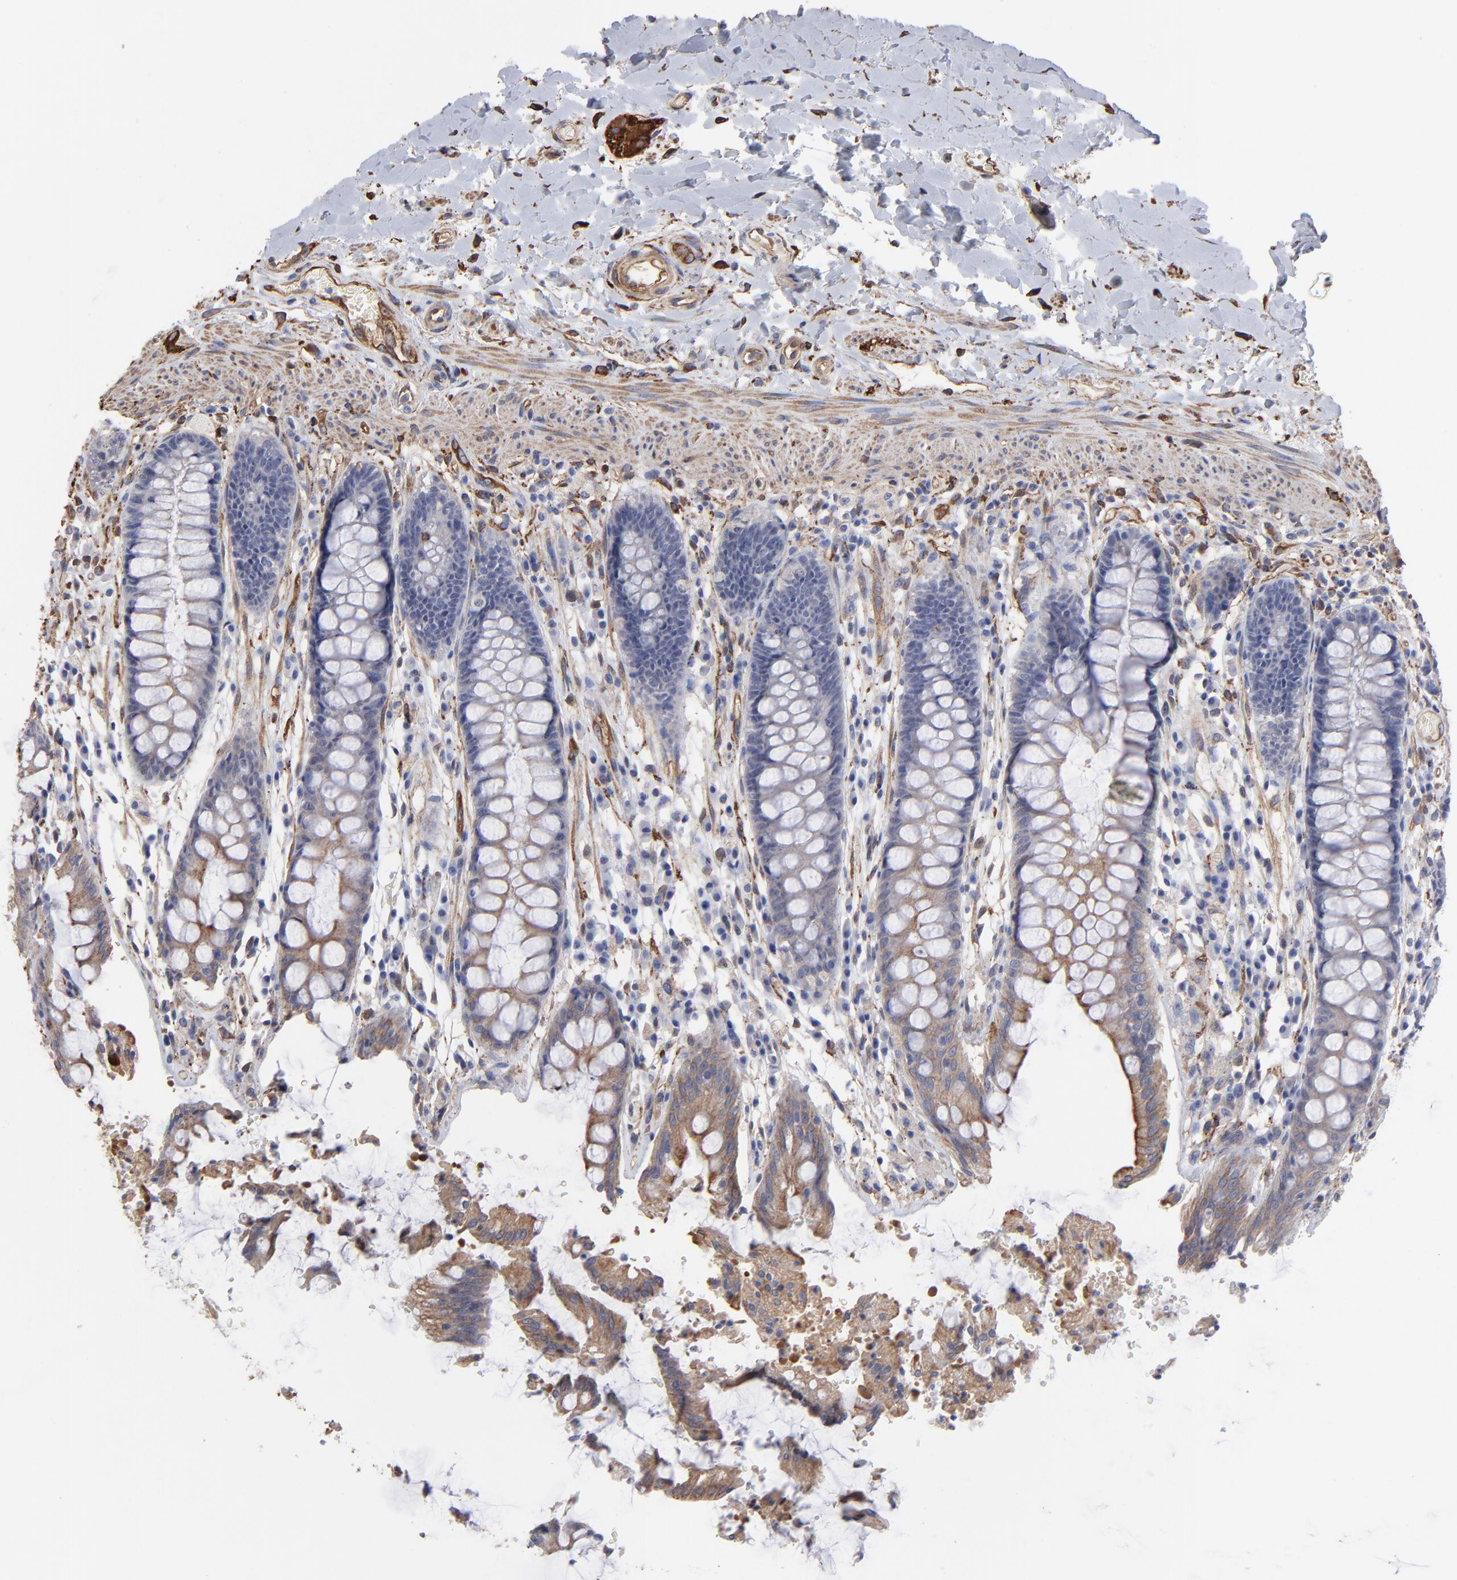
{"staining": {"intensity": "weak", "quantity": "<25%", "location": "cytoplasmic/membranous"}, "tissue": "rectum", "cell_type": "Glandular cells", "image_type": "normal", "snomed": [{"axis": "morphology", "description": "Normal tissue, NOS"}, {"axis": "topography", "description": "Rectum"}], "caption": "This is an immunohistochemistry (IHC) image of unremarkable rectum. There is no positivity in glandular cells.", "gene": "CILP", "patient": {"sex": "female", "age": 46}}